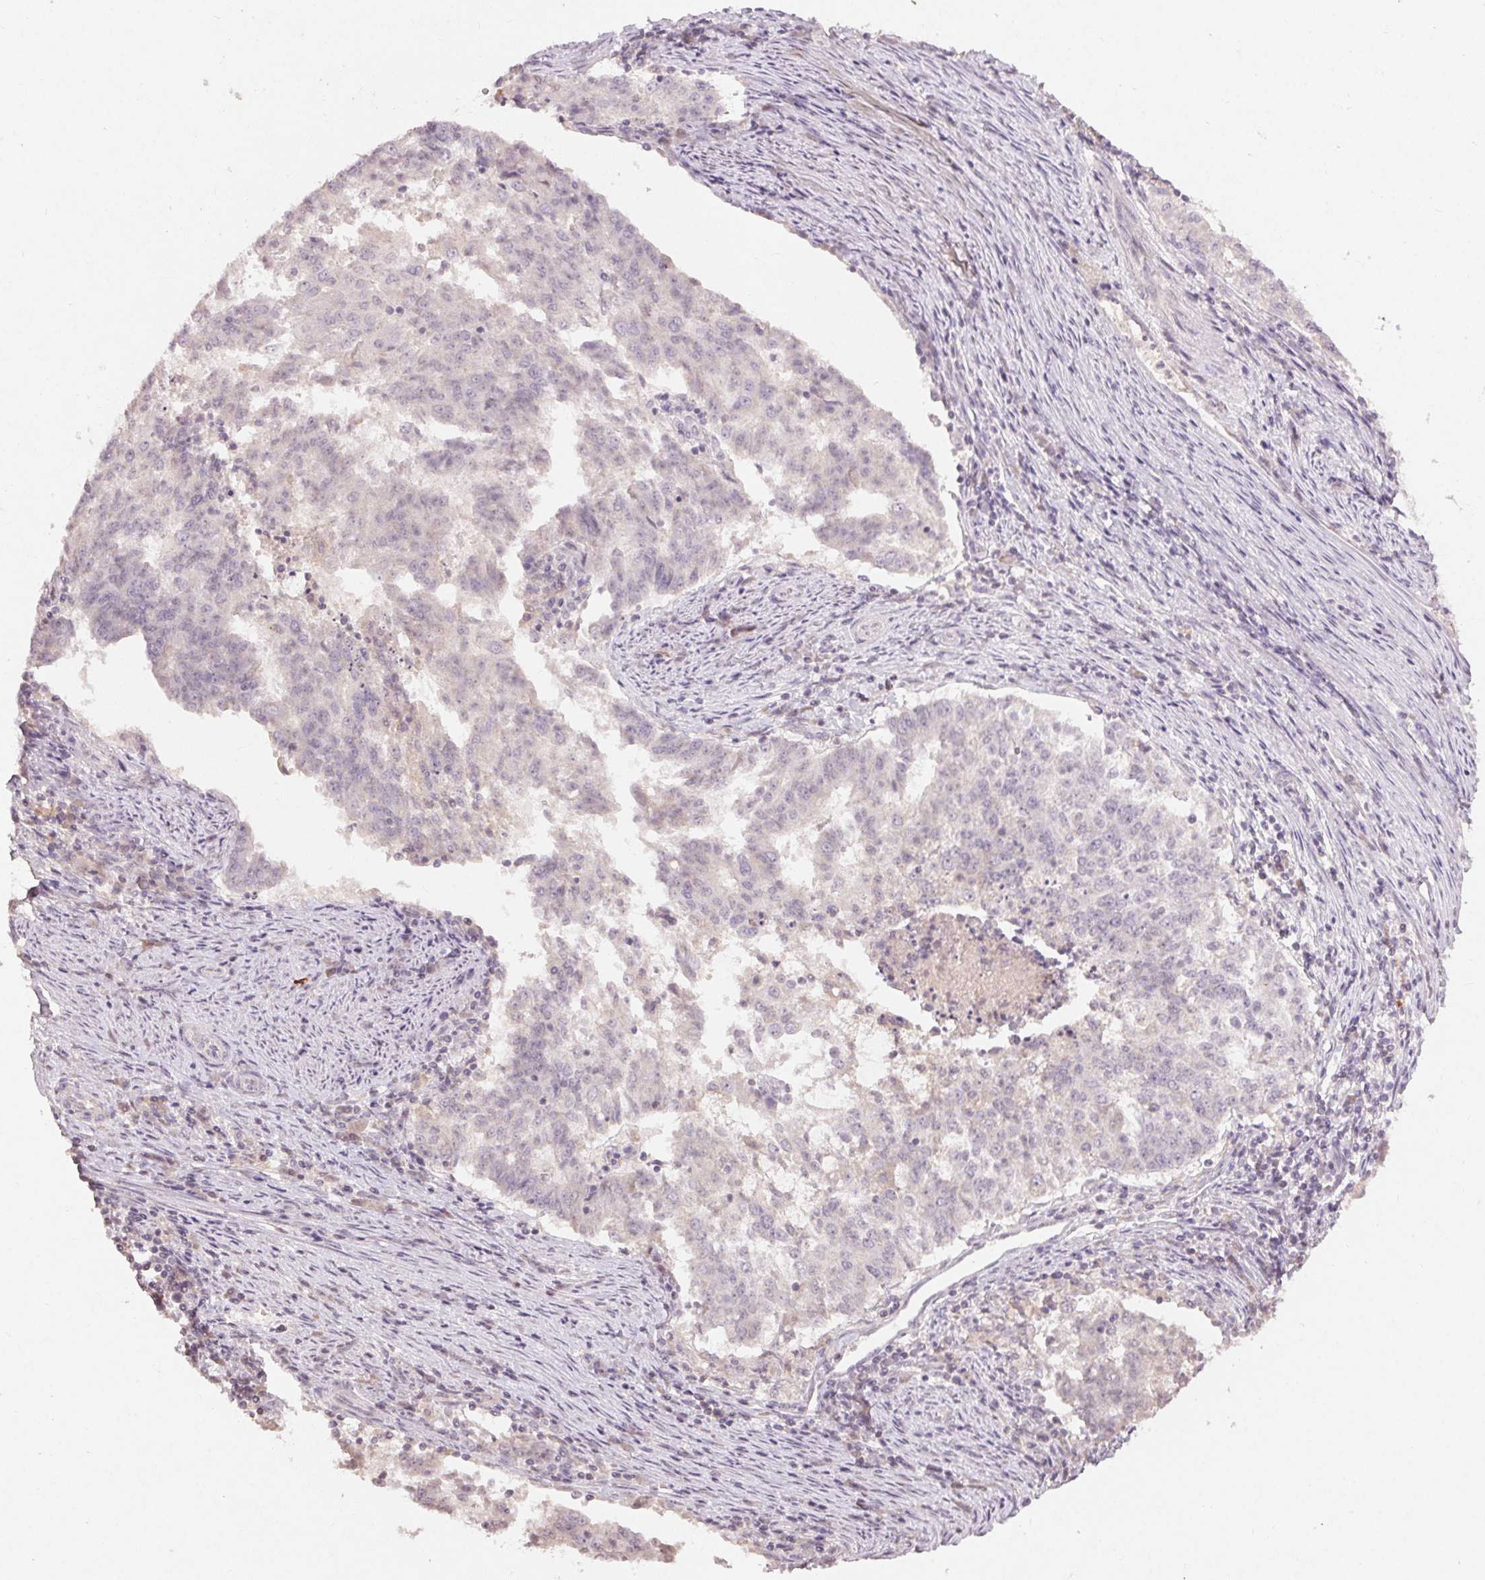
{"staining": {"intensity": "negative", "quantity": "none", "location": "none"}, "tissue": "endometrial cancer", "cell_type": "Tumor cells", "image_type": "cancer", "snomed": [{"axis": "morphology", "description": "Adenocarcinoma, NOS"}, {"axis": "topography", "description": "Endometrium"}], "caption": "There is no significant positivity in tumor cells of endometrial cancer. Nuclei are stained in blue.", "gene": "KLRC3", "patient": {"sex": "female", "age": 82}}